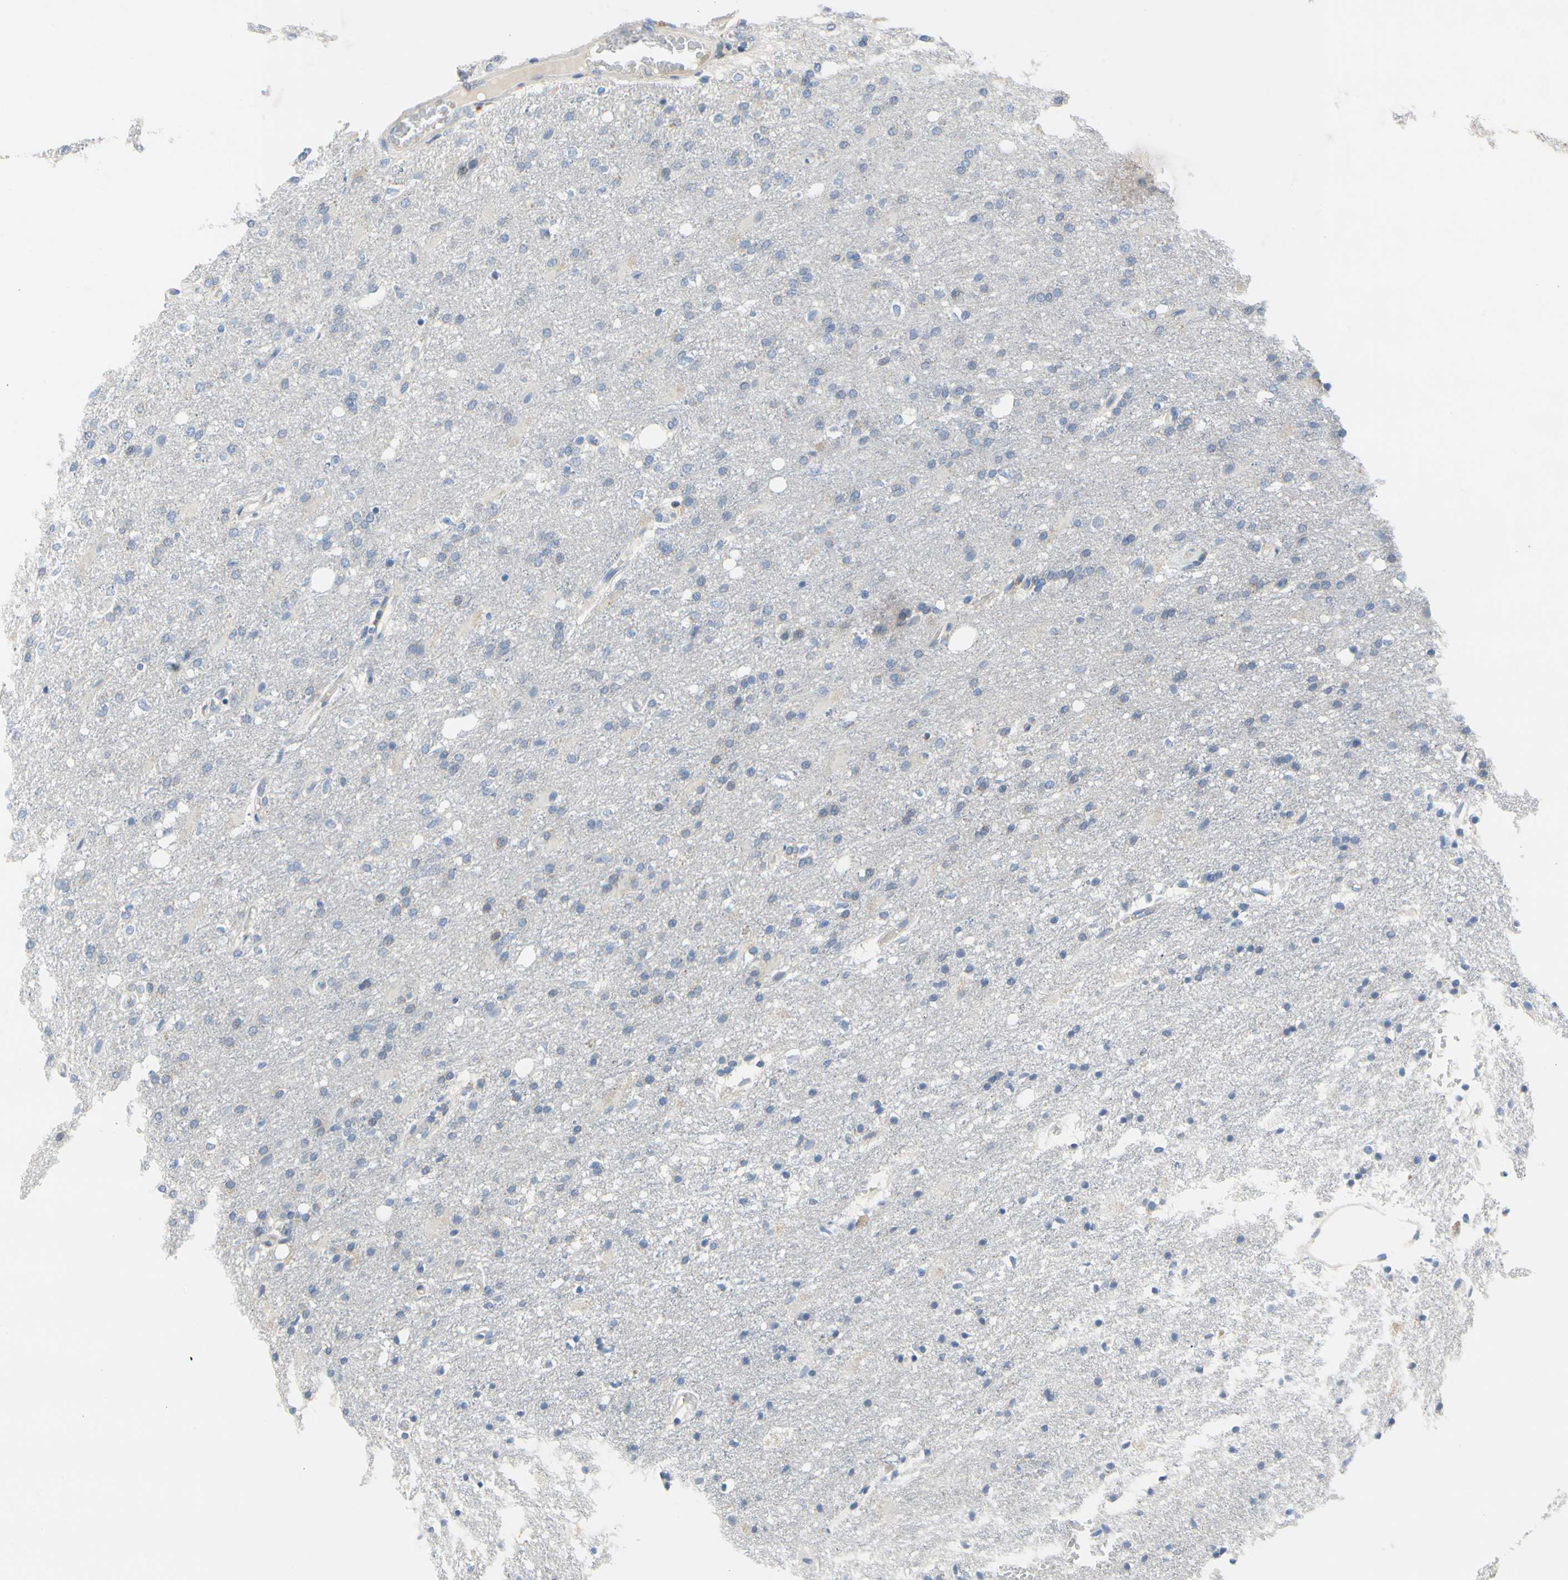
{"staining": {"intensity": "negative", "quantity": "none", "location": "none"}, "tissue": "glioma", "cell_type": "Tumor cells", "image_type": "cancer", "snomed": [{"axis": "morphology", "description": "Normal tissue, NOS"}, {"axis": "morphology", "description": "Glioma, malignant, High grade"}, {"axis": "topography", "description": "Cerebral cortex"}], "caption": "Micrograph shows no significant protein staining in tumor cells of glioma.", "gene": "ZNF236", "patient": {"sex": "male", "age": 77}}